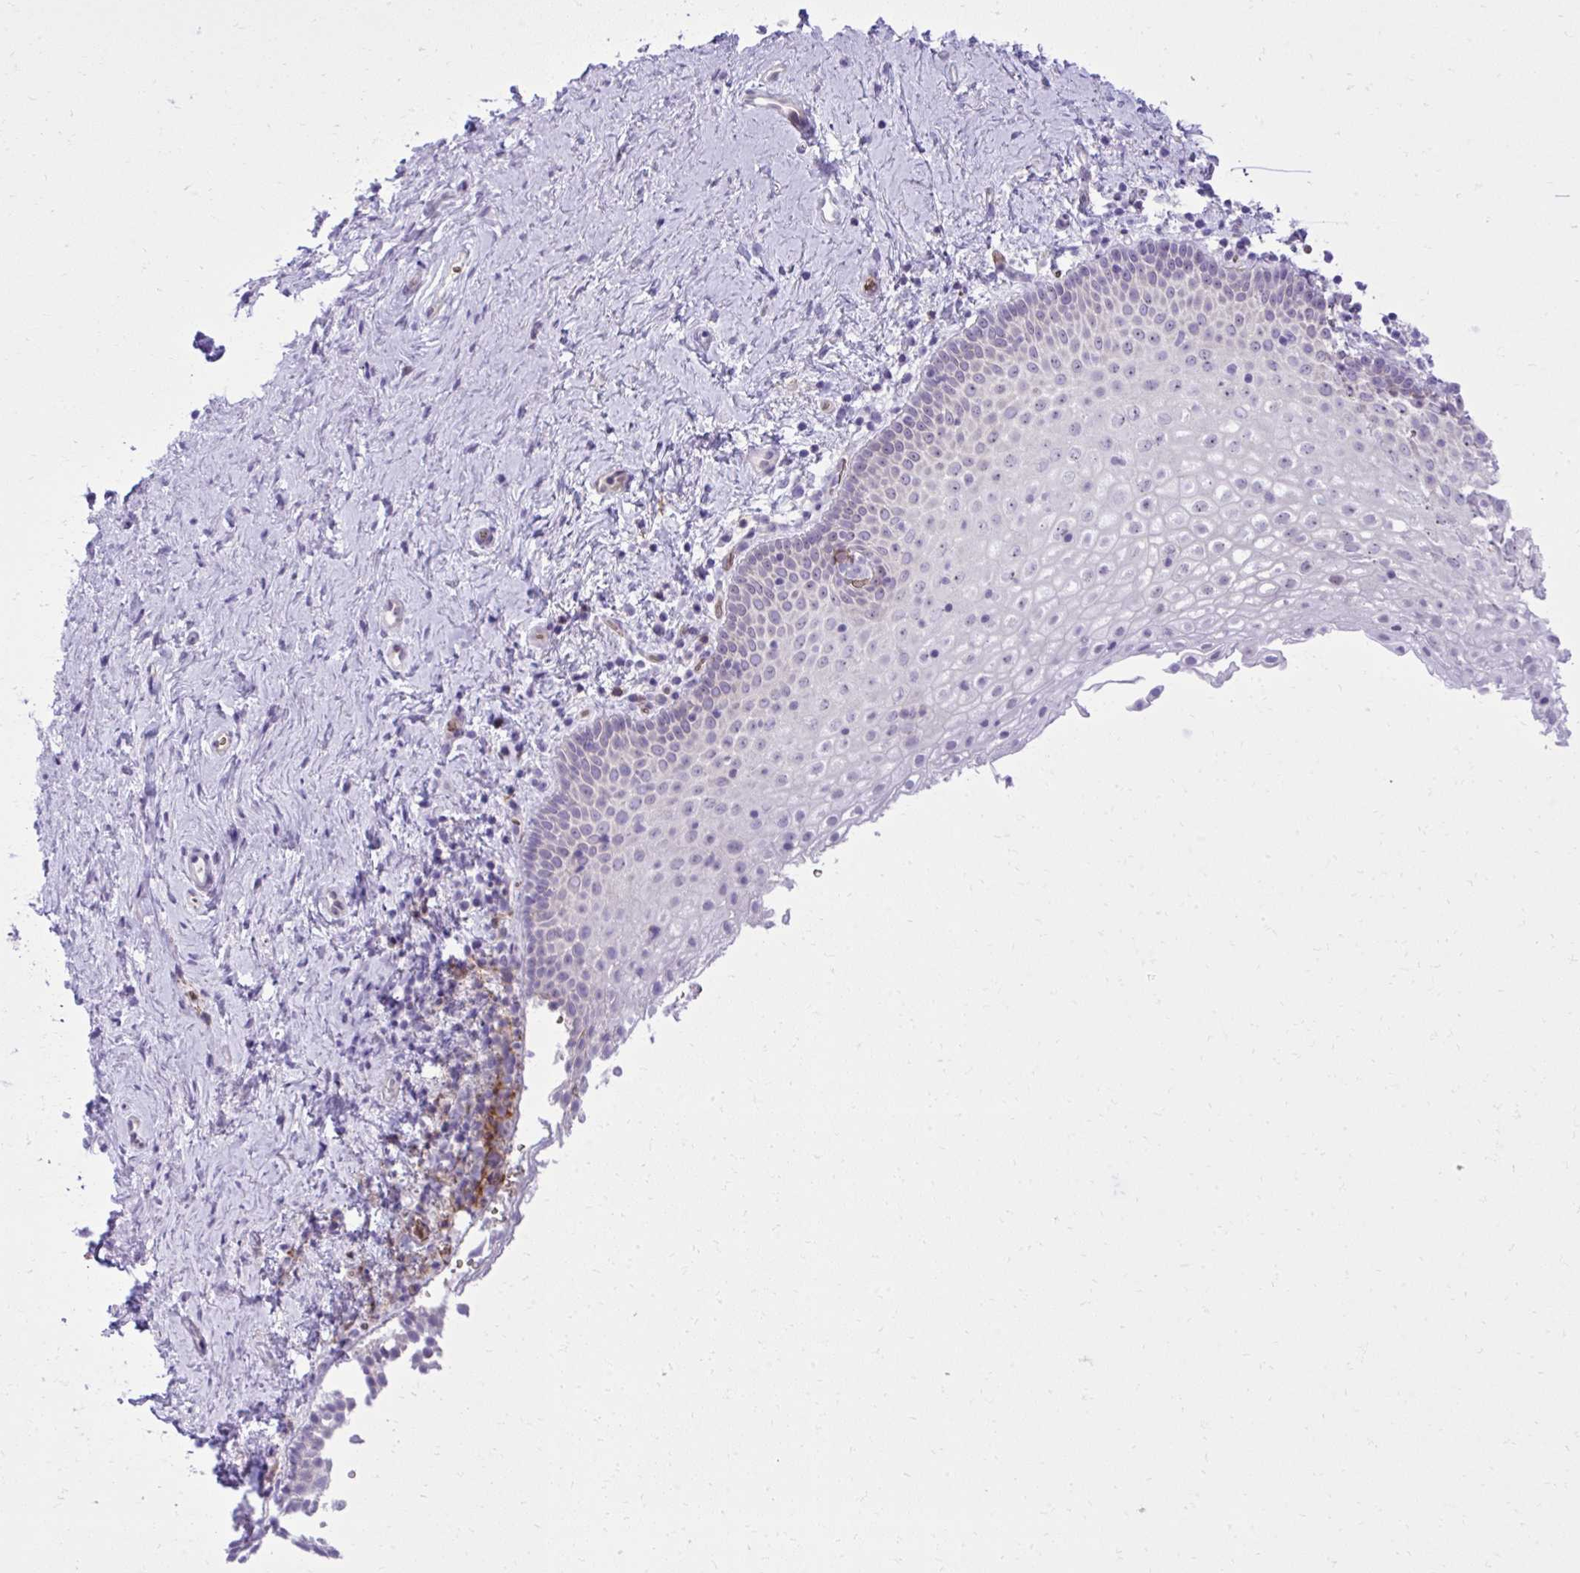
{"staining": {"intensity": "negative", "quantity": "none", "location": "none"}, "tissue": "vagina", "cell_type": "Squamous epithelial cells", "image_type": "normal", "snomed": [{"axis": "morphology", "description": "Normal tissue, NOS"}, {"axis": "topography", "description": "Vagina"}], "caption": "Immunohistochemical staining of normal vagina reveals no significant positivity in squamous epithelial cells.", "gene": "PITPNM3", "patient": {"sex": "female", "age": 61}}